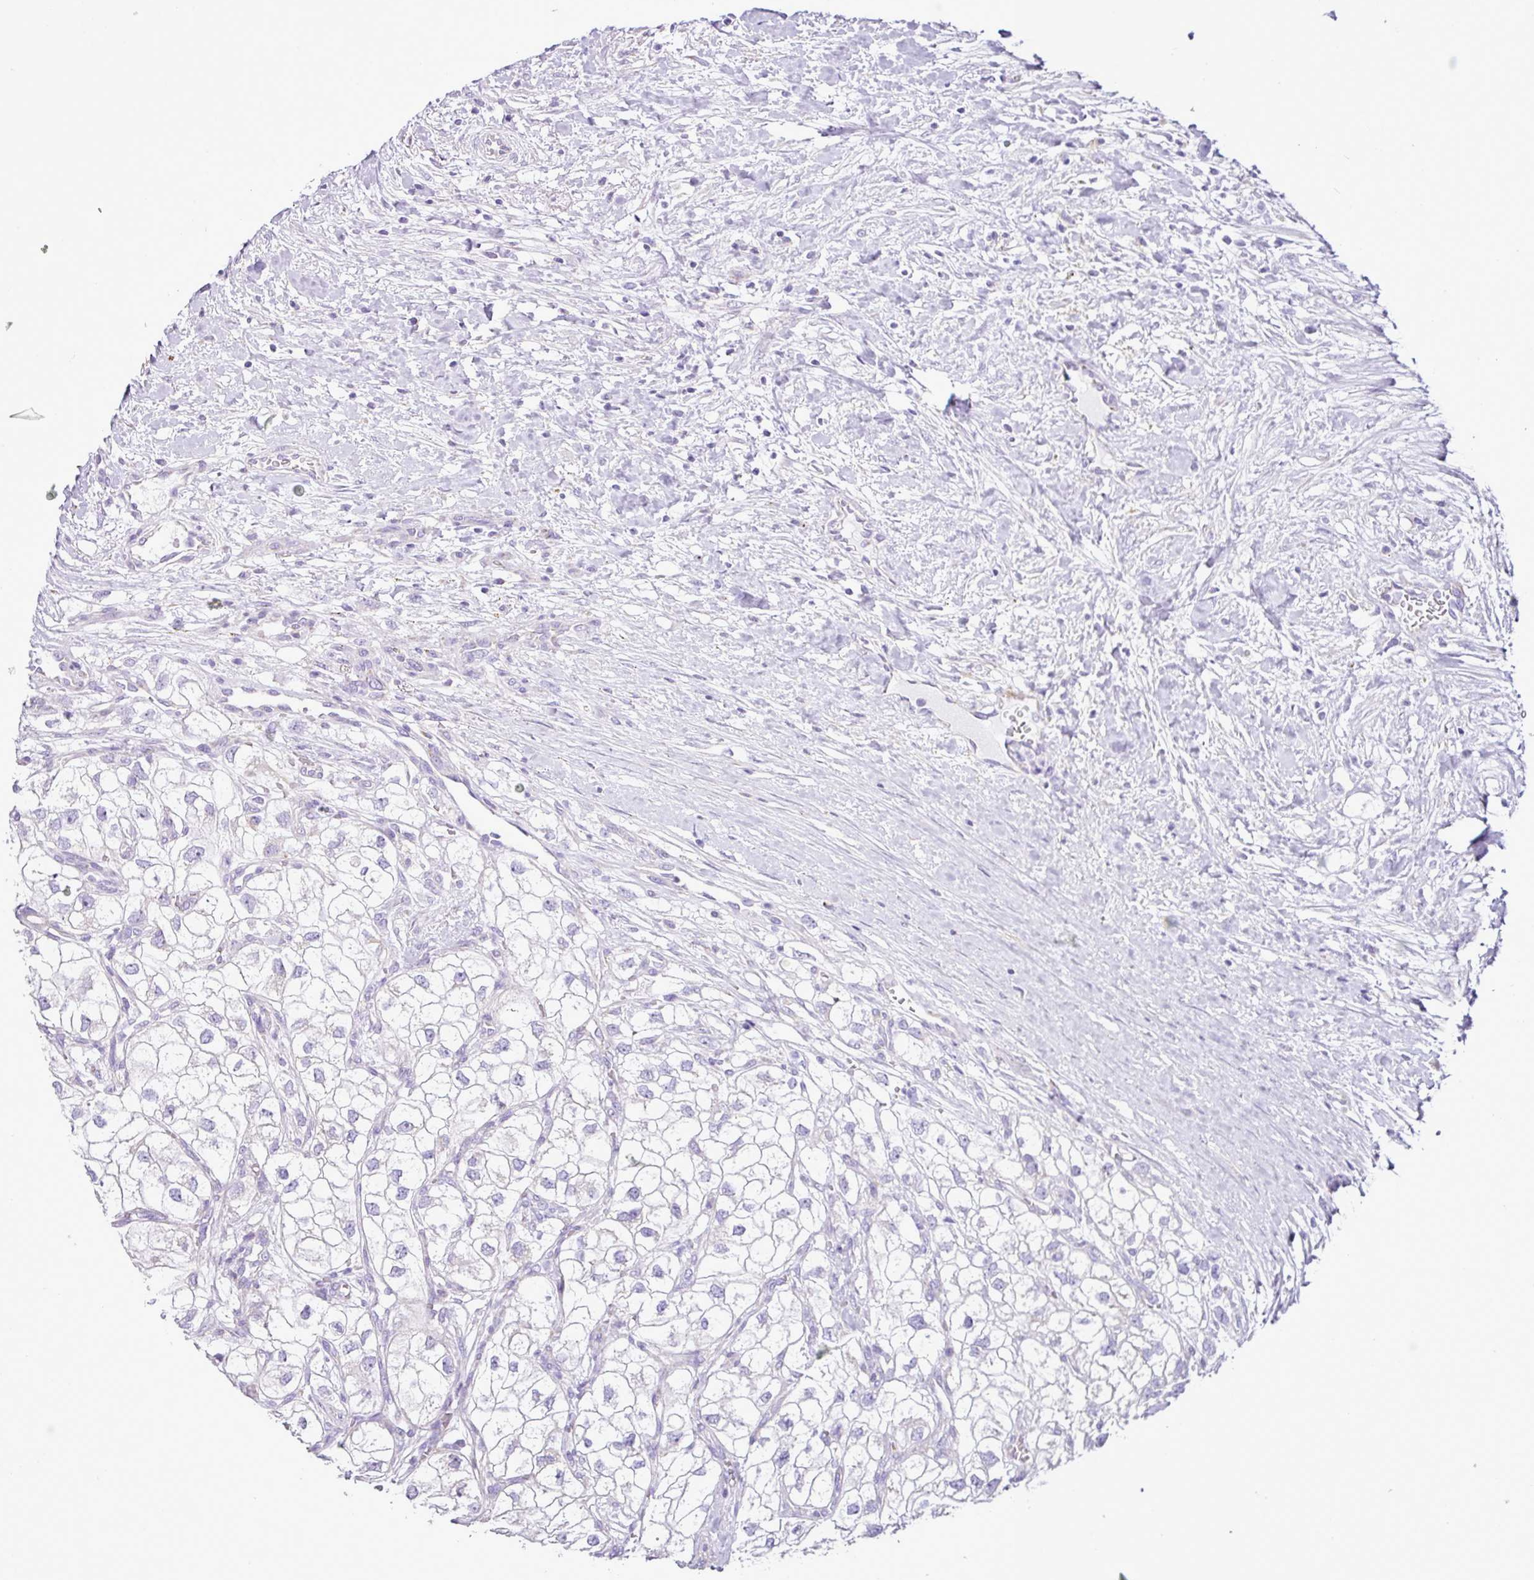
{"staining": {"intensity": "negative", "quantity": "none", "location": "none"}, "tissue": "renal cancer", "cell_type": "Tumor cells", "image_type": "cancer", "snomed": [{"axis": "morphology", "description": "Adenocarcinoma, NOS"}, {"axis": "topography", "description": "Kidney"}], "caption": "IHC of adenocarcinoma (renal) reveals no positivity in tumor cells.", "gene": "PGAP4", "patient": {"sex": "male", "age": 59}}